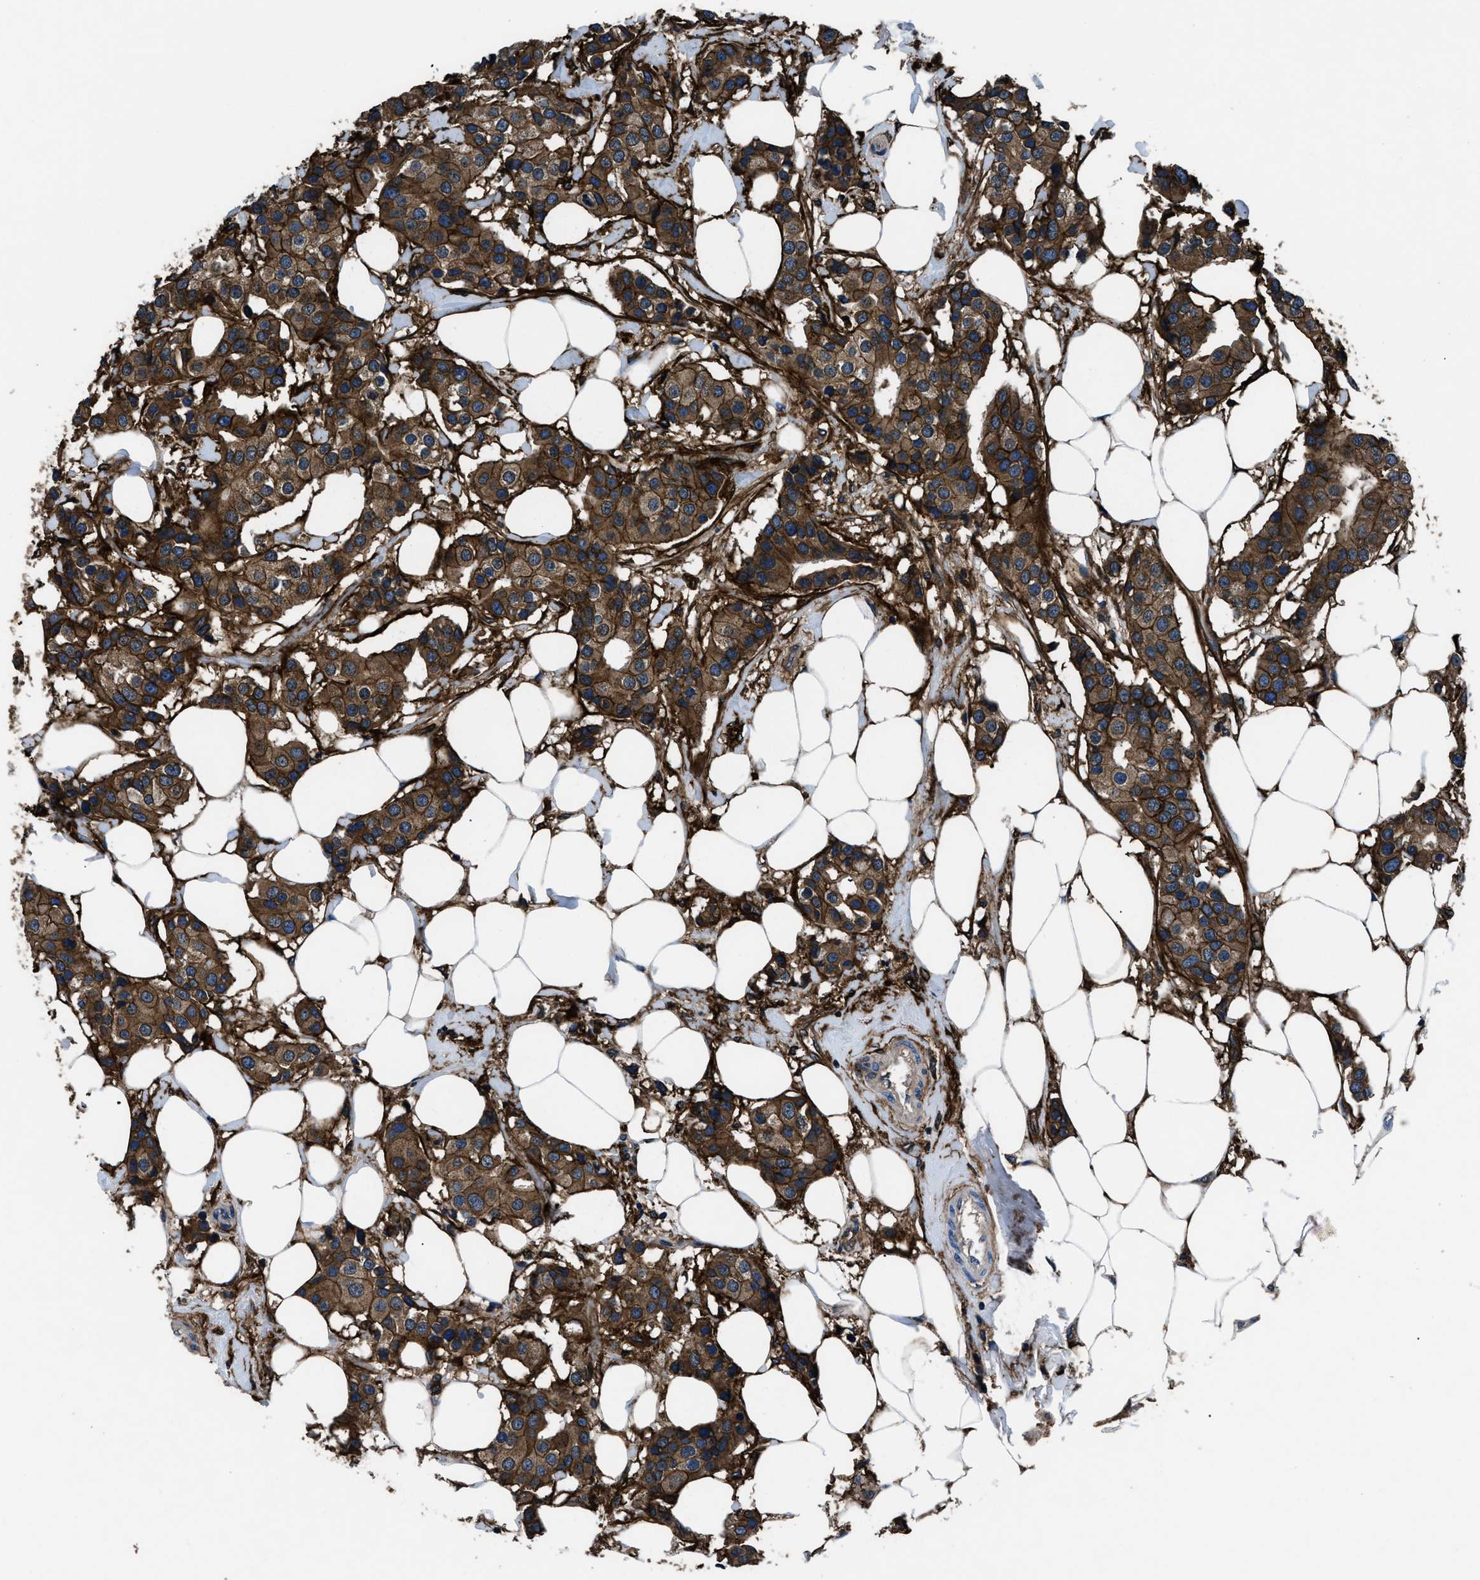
{"staining": {"intensity": "strong", "quantity": ">75%", "location": "cytoplasmic/membranous"}, "tissue": "breast cancer", "cell_type": "Tumor cells", "image_type": "cancer", "snomed": [{"axis": "morphology", "description": "Normal tissue, NOS"}, {"axis": "morphology", "description": "Duct carcinoma"}, {"axis": "topography", "description": "Breast"}], "caption": "A brown stain highlights strong cytoplasmic/membranous positivity of a protein in breast cancer (invasive ductal carcinoma) tumor cells.", "gene": "CD276", "patient": {"sex": "female", "age": 39}}